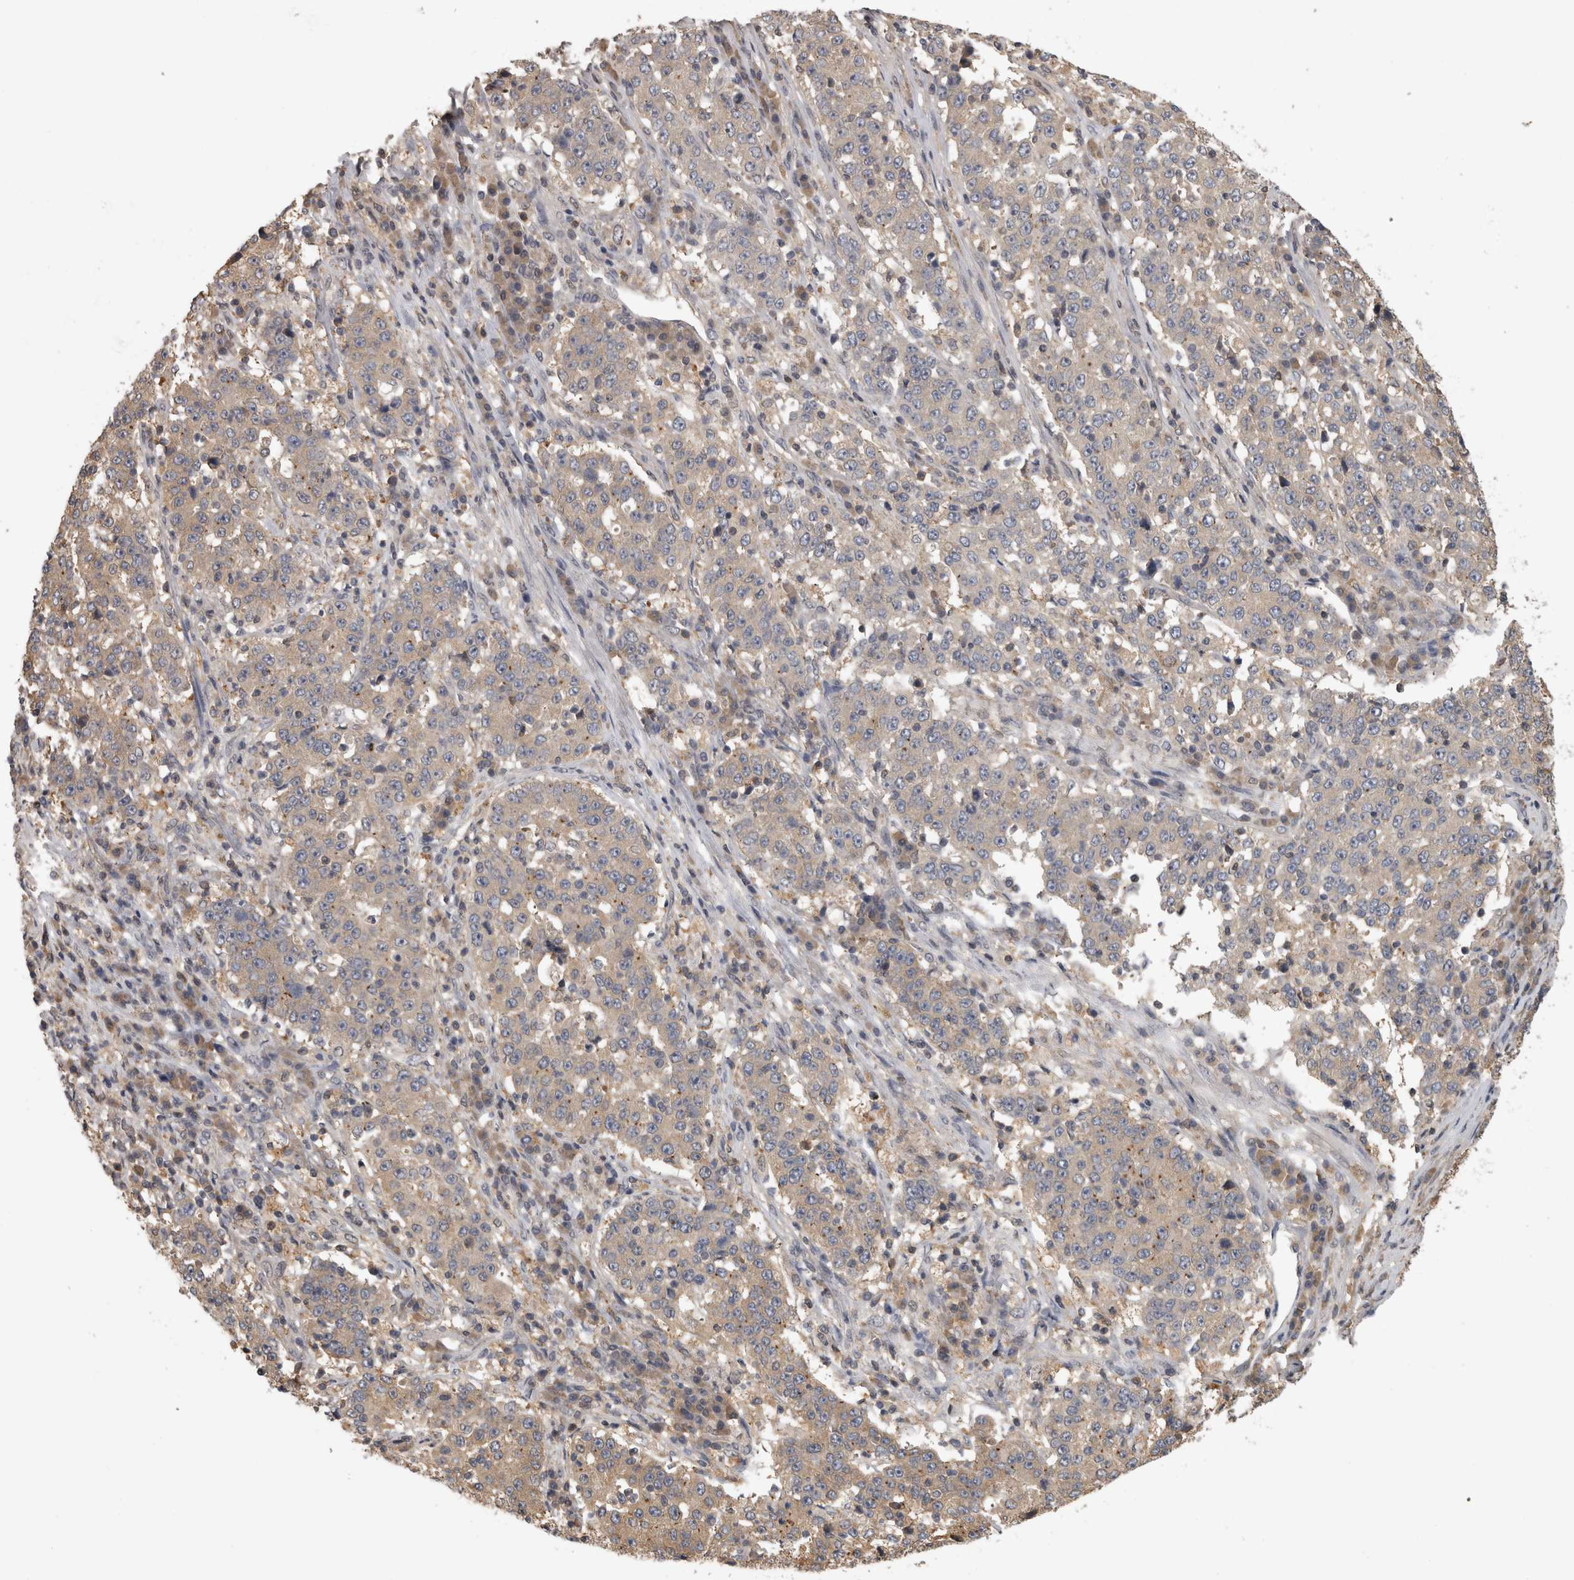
{"staining": {"intensity": "weak", "quantity": "<25%", "location": "cytoplasmic/membranous"}, "tissue": "stomach cancer", "cell_type": "Tumor cells", "image_type": "cancer", "snomed": [{"axis": "morphology", "description": "Adenocarcinoma, NOS"}, {"axis": "topography", "description": "Stomach"}], "caption": "IHC photomicrograph of stomach cancer (adenocarcinoma) stained for a protein (brown), which exhibits no expression in tumor cells. (Stains: DAB (3,3'-diaminobenzidine) IHC with hematoxylin counter stain, Microscopy: brightfield microscopy at high magnification).", "gene": "APRT", "patient": {"sex": "male", "age": 59}}